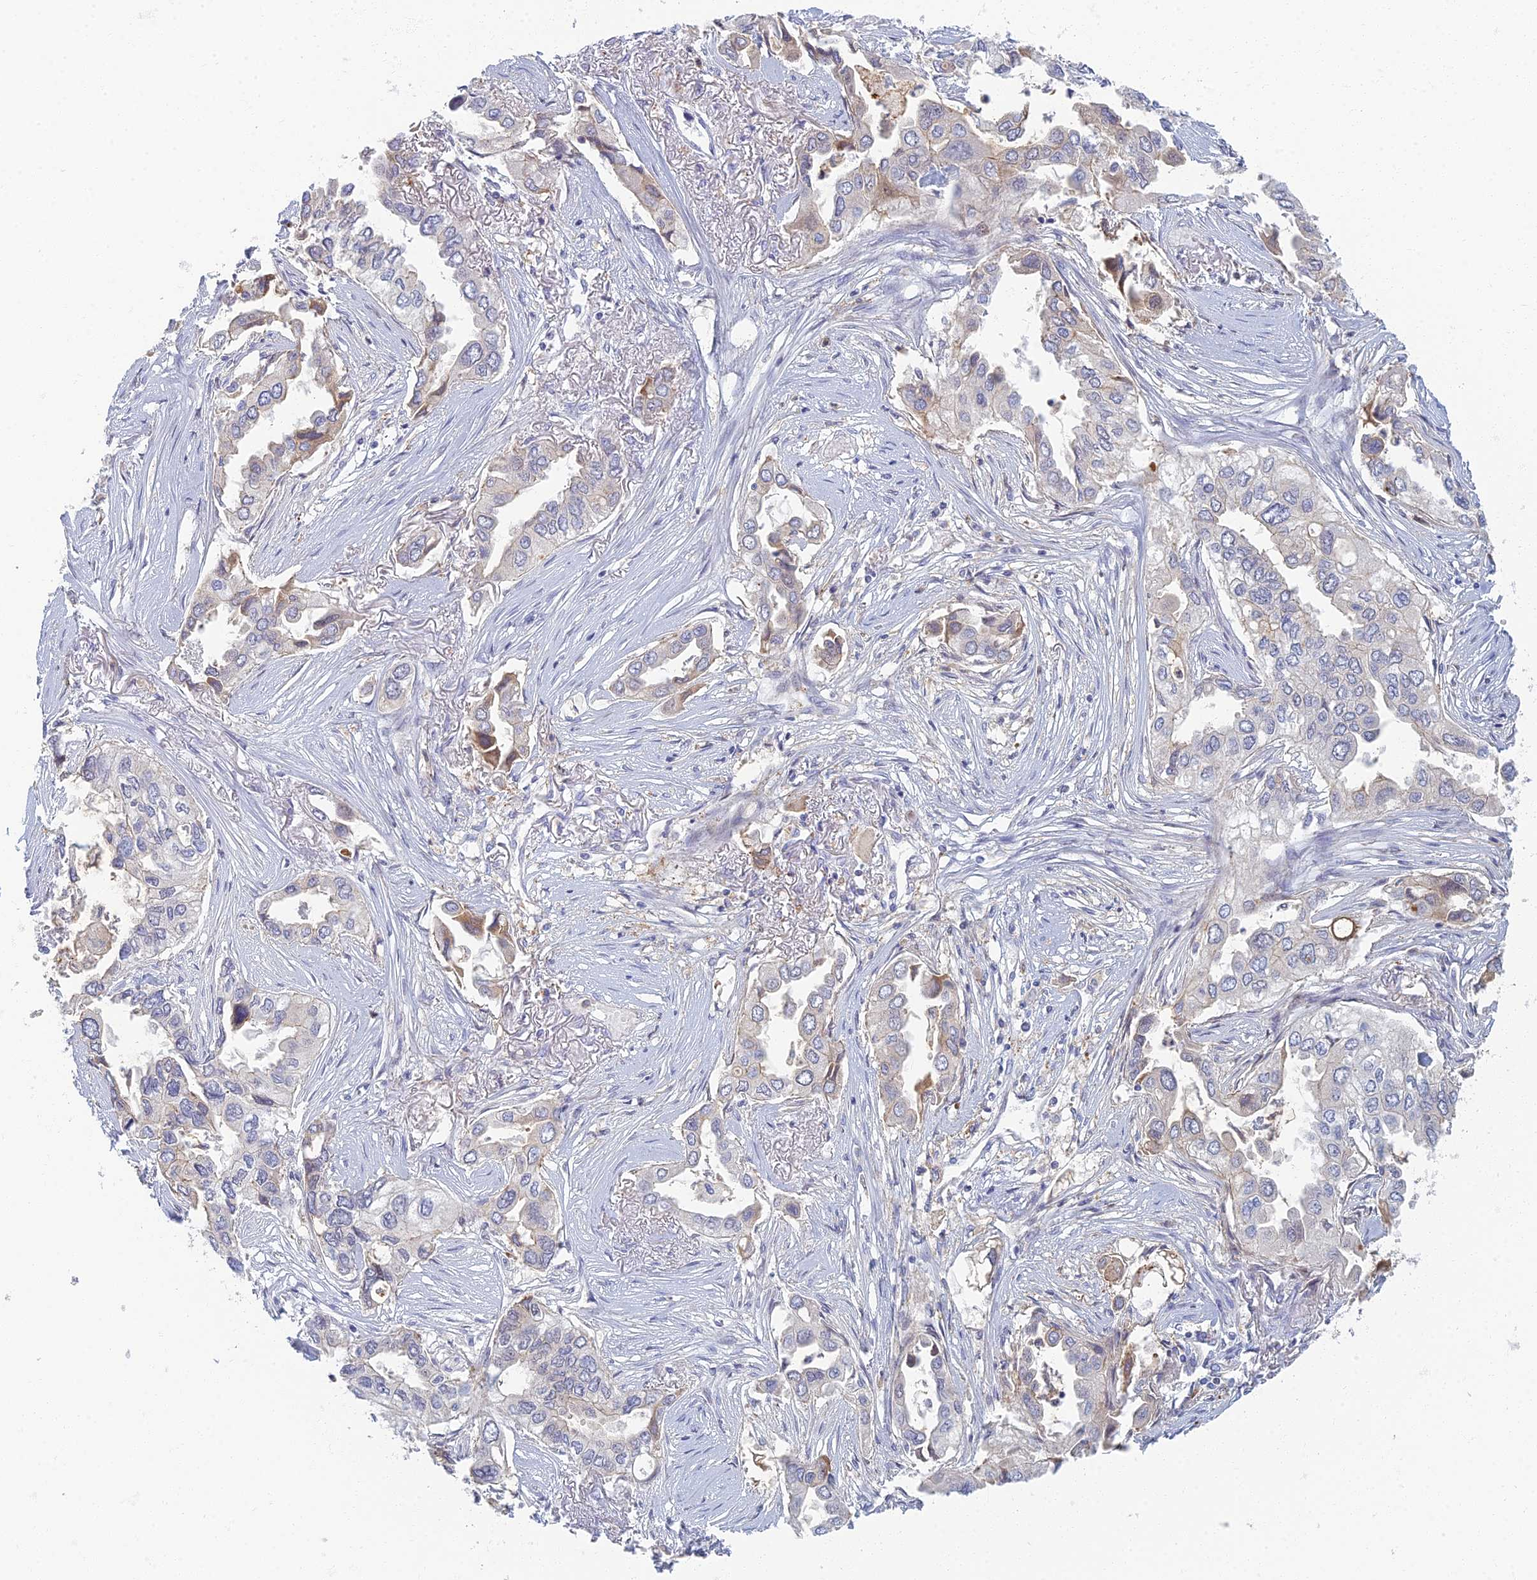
{"staining": {"intensity": "weak", "quantity": "<25%", "location": "cytoplasmic/membranous"}, "tissue": "lung cancer", "cell_type": "Tumor cells", "image_type": "cancer", "snomed": [{"axis": "morphology", "description": "Adenocarcinoma, NOS"}, {"axis": "topography", "description": "Lung"}], "caption": "The image exhibits no significant positivity in tumor cells of lung cancer (adenocarcinoma). Brightfield microscopy of IHC stained with DAB (brown) and hematoxylin (blue), captured at high magnification.", "gene": "CHMP4B", "patient": {"sex": "female", "age": 76}}